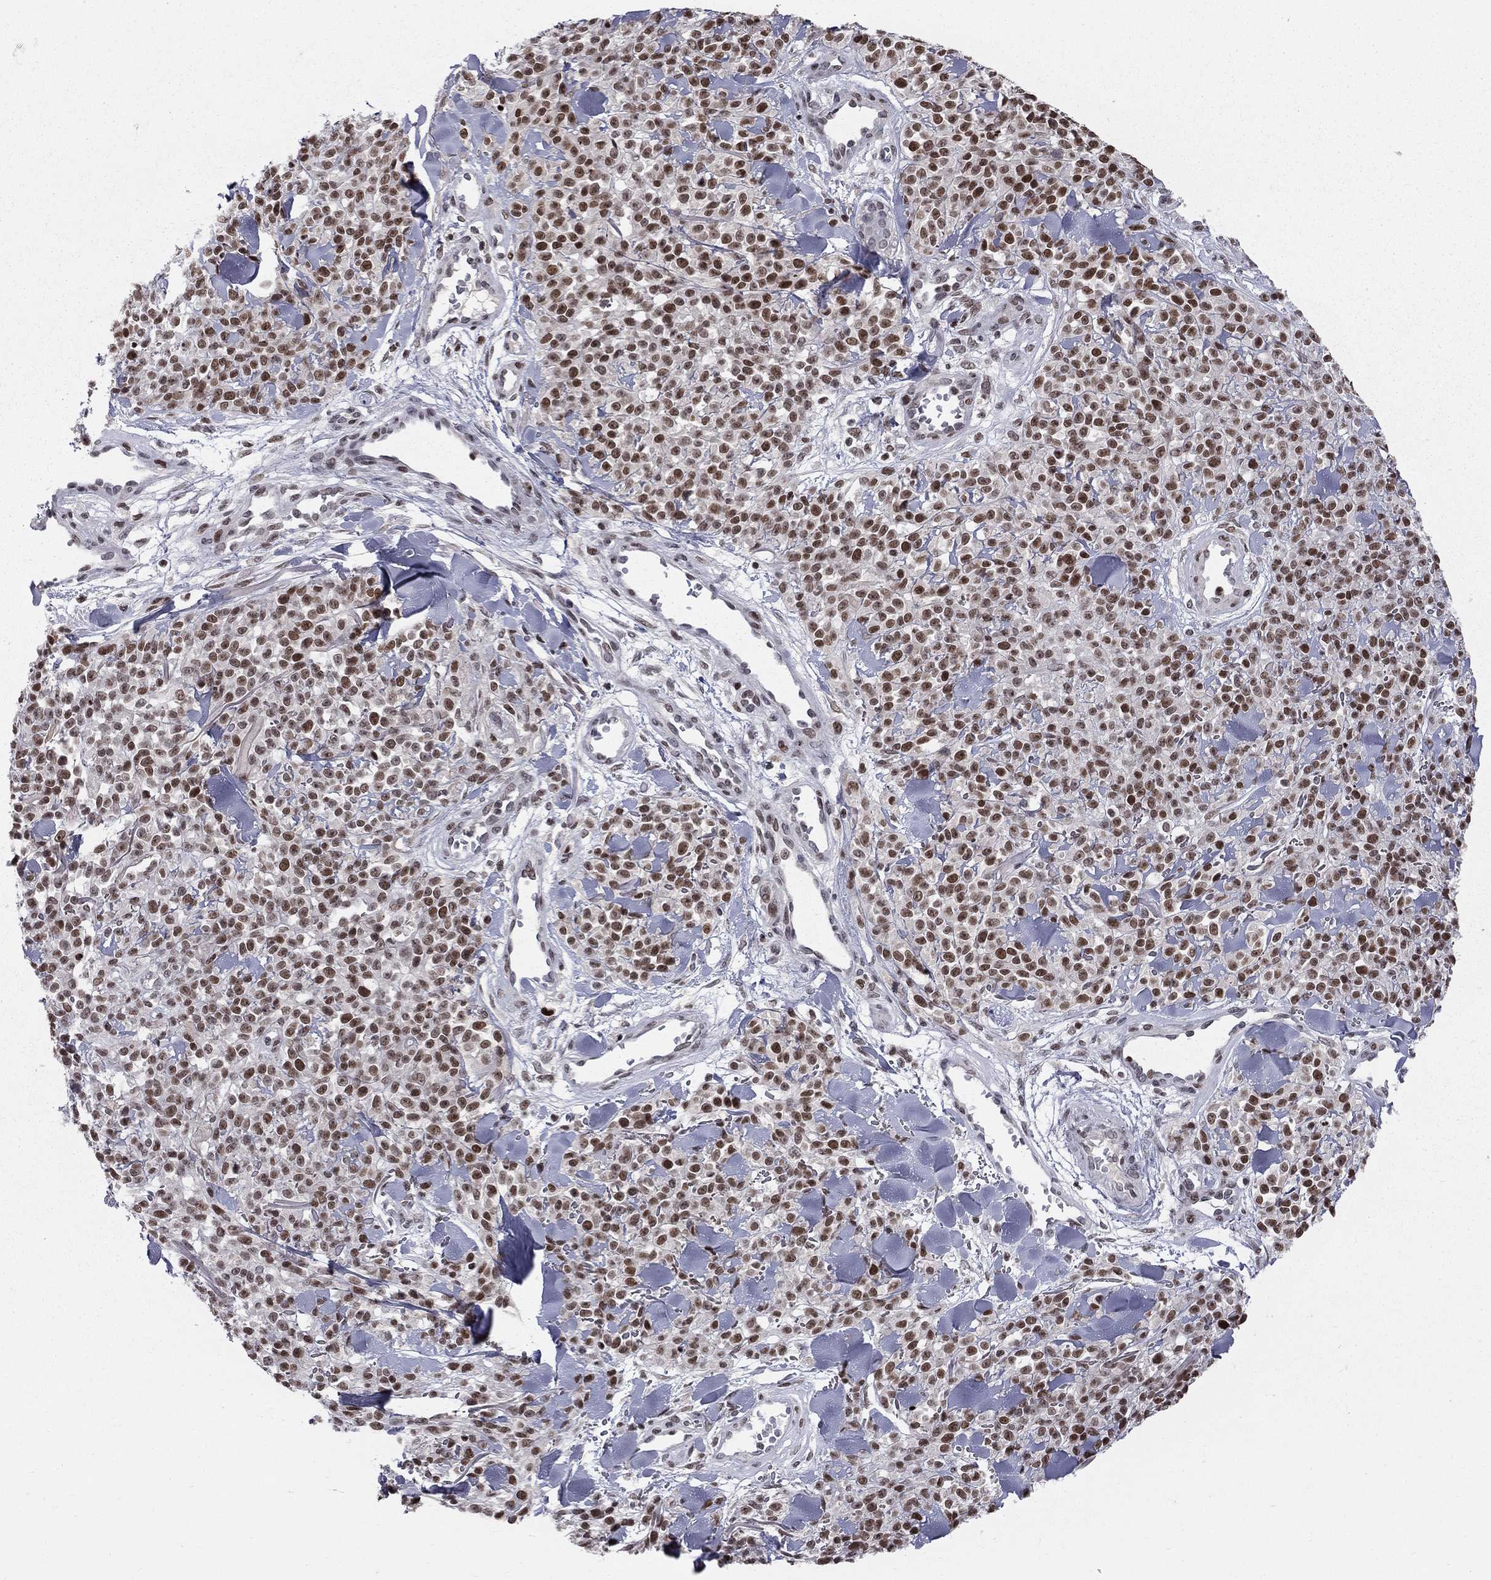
{"staining": {"intensity": "strong", "quantity": ">75%", "location": "nuclear"}, "tissue": "melanoma", "cell_type": "Tumor cells", "image_type": "cancer", "snomed": [{"axis": "morphology", "description": "Malignant melanoma, NOS"}, {"axis": "topography", "description": "Skin"}, {"axis": "topography", "description": "Skin of trunk"}], "caption": "IHC histopathology image of neoplastic tissue: malignant melanoma stained using IHC displays high levels of strong protein expression localized specifically in the nuclear of tumor cells, appearing as a nuclear brown color.", "gene": "RNASEH2C", "patient": {"sex": "male", "age": 74}}